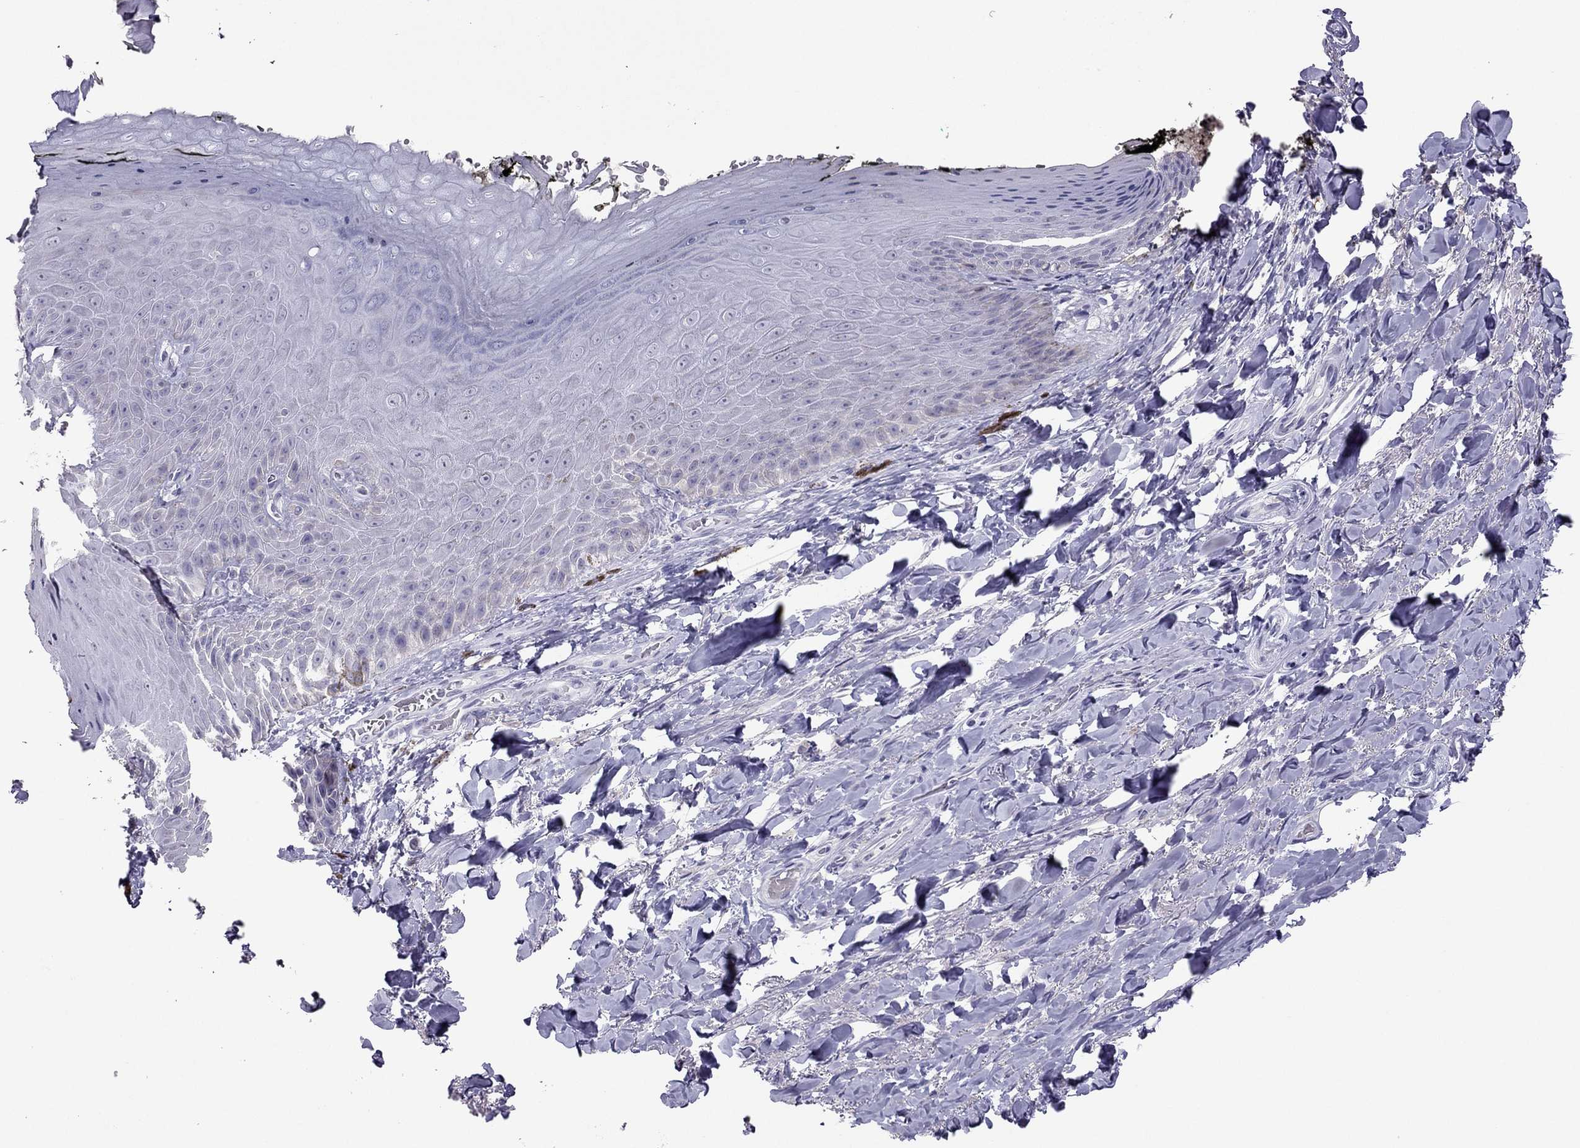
{"staining": {"intensity": "negative", "quantity": "none", "location": "none"}, "tissue": "skin", "cell_type": "Epidermal cells", "image_type": "normal", "snomed": [{"axis": "morphology", "description": "Normal tissue, NOS"}, {"axis": "topography", "description": "Anal"}, {"axis": "topography", "description": "Peripheral nerve tissue"}], "caption": "The photomicrograph demonstrates no staining of epidermal cells in normal skin.", "gene": "RGS8", "patient": {"sex": "male", "age": 53}}